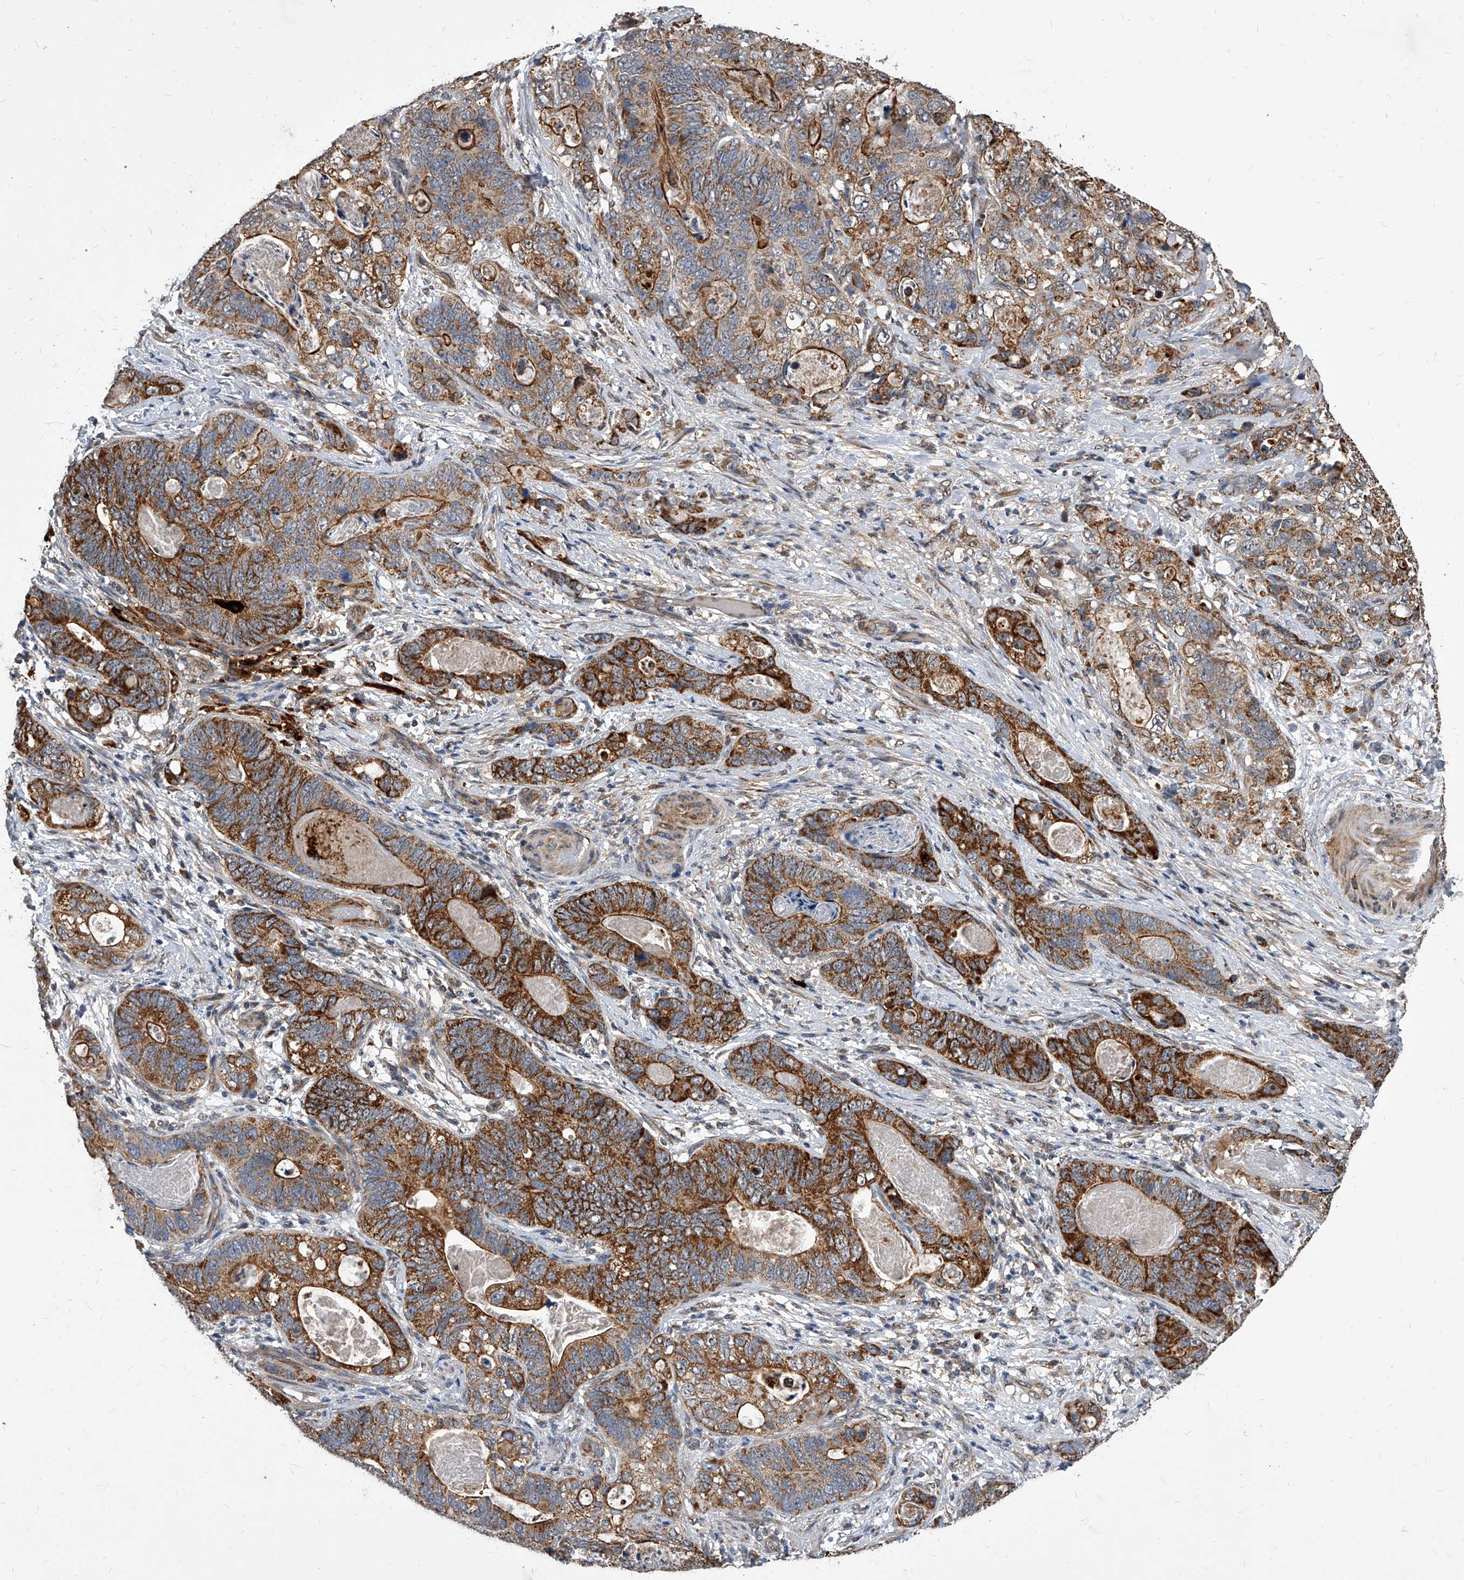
{"staining": {"intensity": "strong", "quantity": ">75%", "location": "cytoplasmic/membranous"}, "tissue": "stomach cancer", "cell_type": "Tumor cells", "image_type": "cancer", "snomed": [{"axis": "morphology", "description": "Normal tissue, NOS"}, {"axis": "morphology", "description": "Adenocarcinoma, NOS"}, {"axis": "topography", "description": "Stomach"}], "caption": "Human adenocarcinoma (stomach) stained with a brown dye demonstrates strong cytoplasmic/membranous positive staining in about >75% of tumor cells.", "gene": "SOBP", "patient": {"sex": "female", "age": 89}}